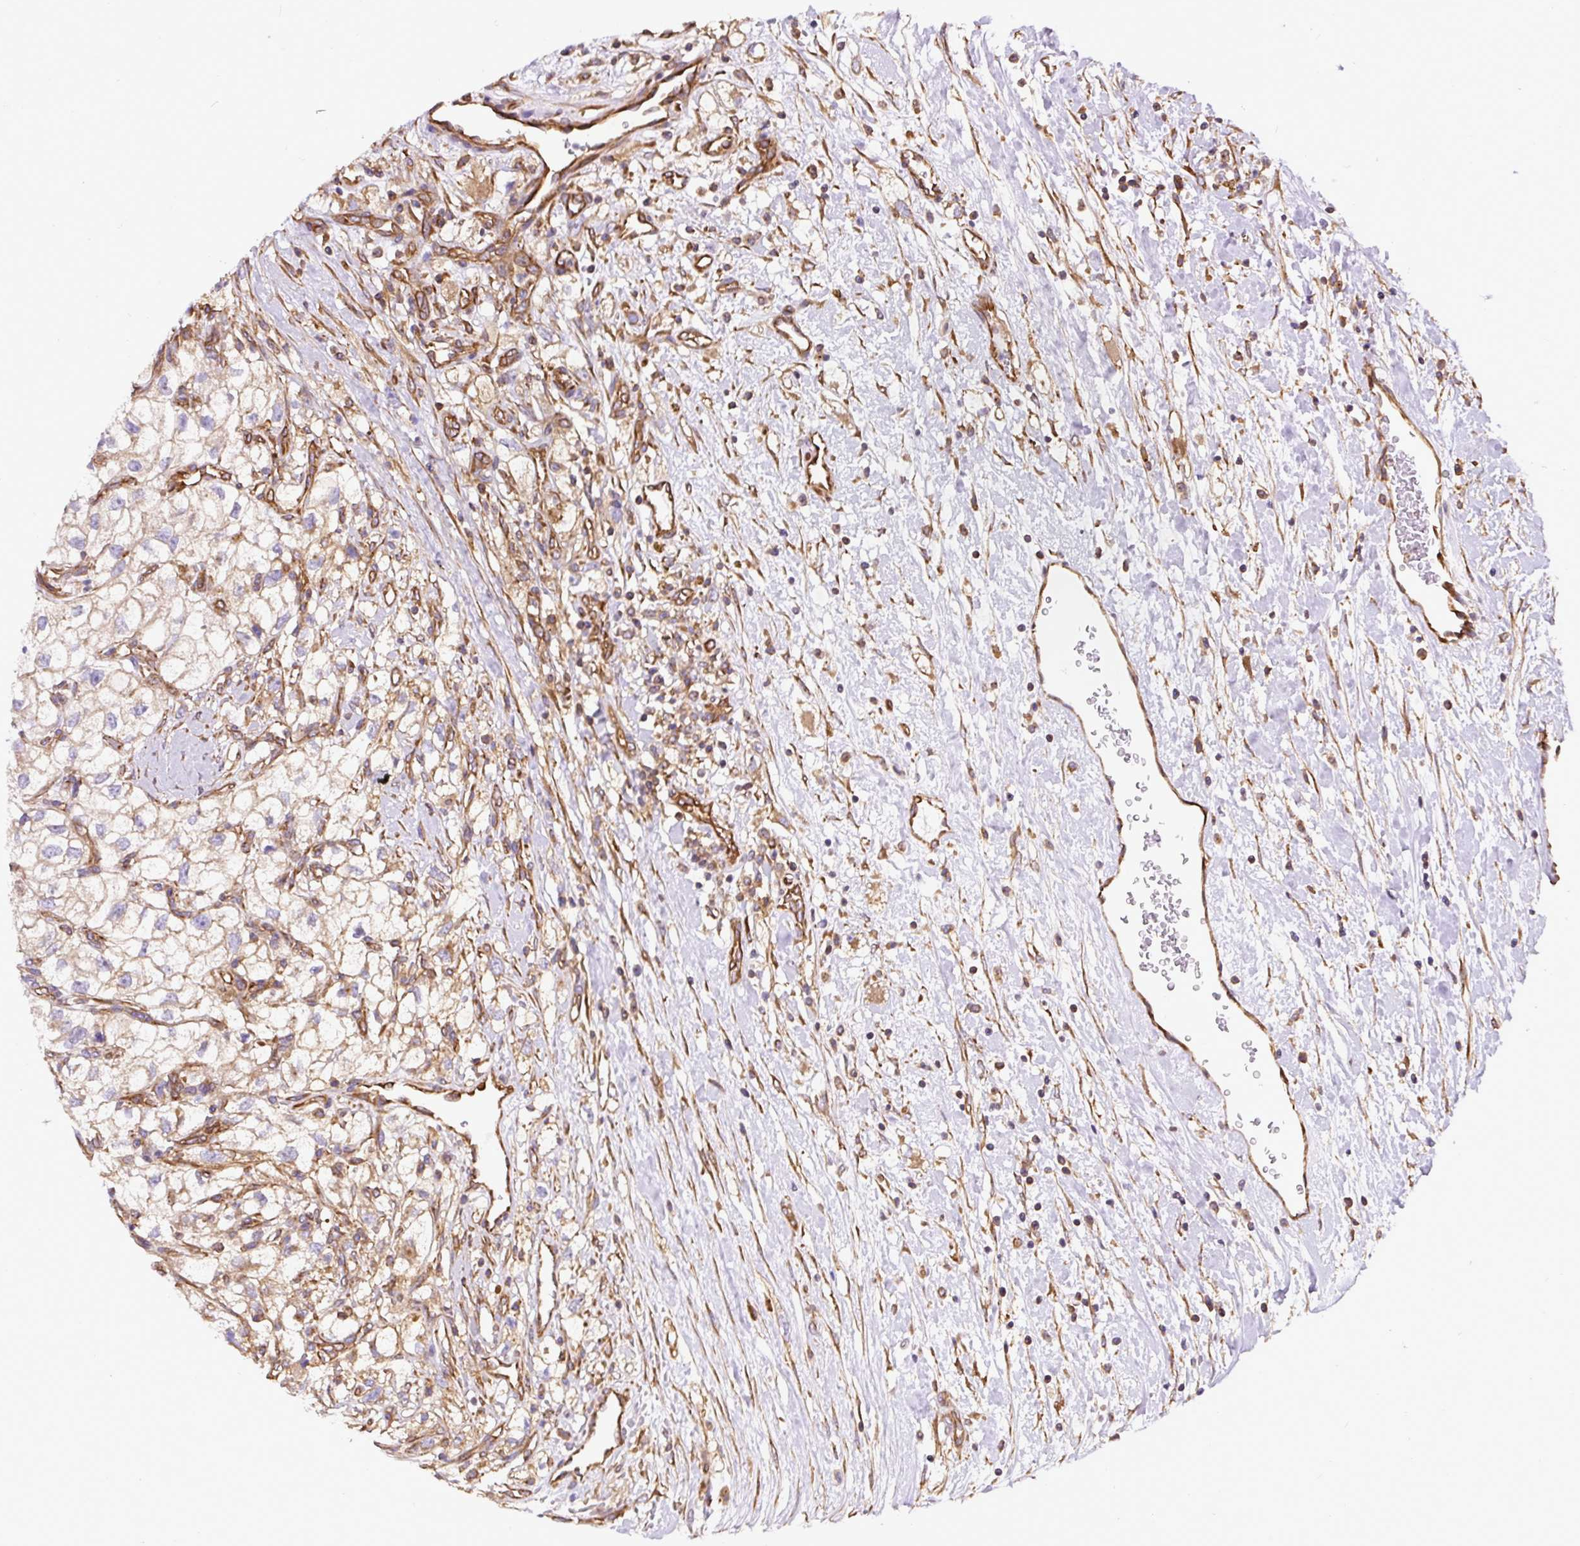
{"staining": {"intensity": "negative", "quantity": "none", "location": "none"}, "tissue": "renal cancer", "cell_type": "Tumor cells", "image_type": "cancer", "snomed": [{"axis": "morphology", "description": "Adenocarcinoma, NOS"}, {"axis": "topography", "description": "Kidney"}], "caption": "Immunohistochemistry of renal adenocarcinoma reveals no staining in tumor cells.", "gene": "DCTN1", "patient": {"sex": "male", "age": 59}}